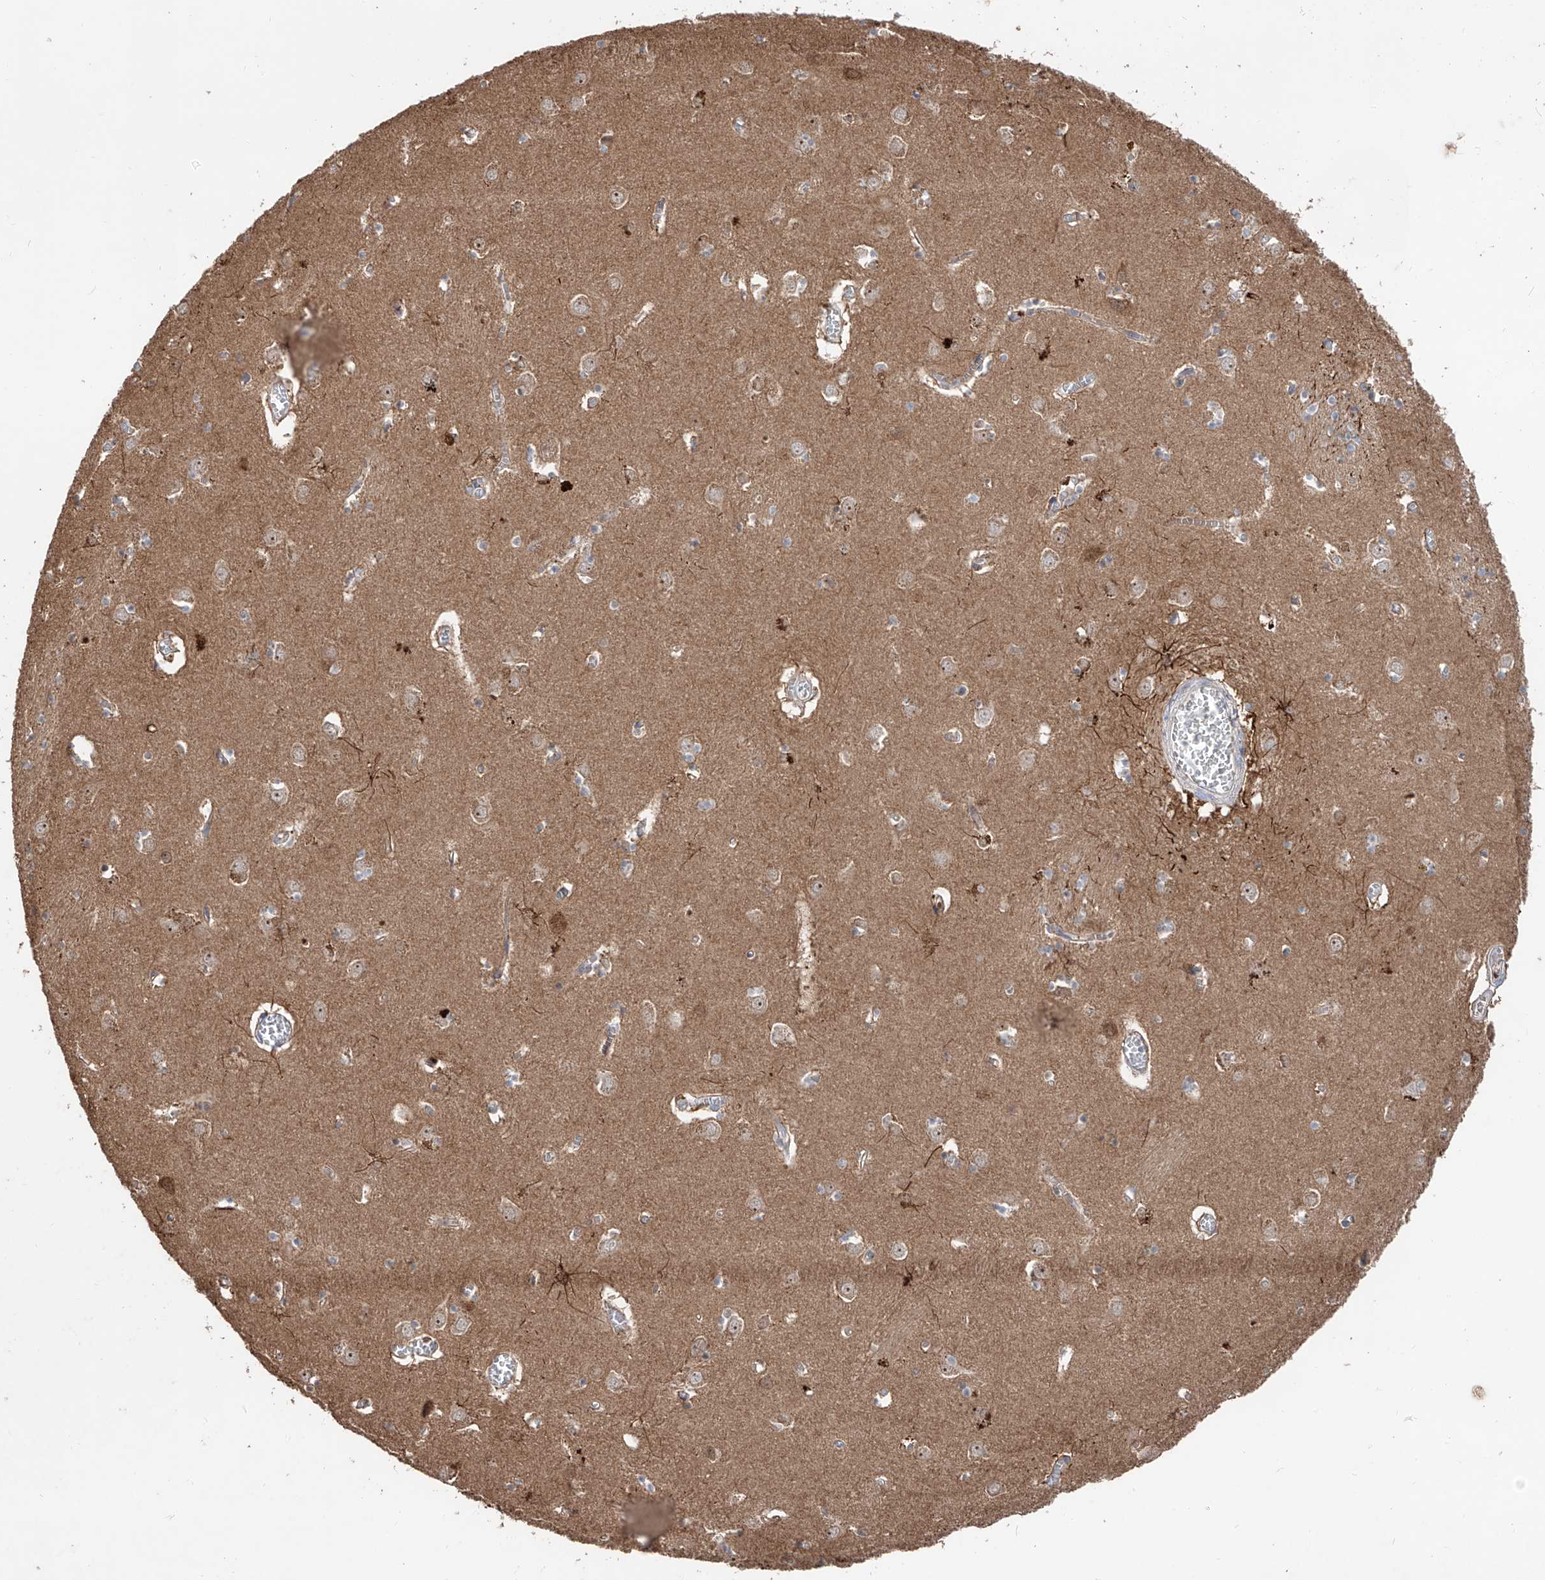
{"staining": {"intensity": "strong", "quantity": "<25%", "location": "cytoplasmic/membranous"}, "tissue": "caudate", "cell_type": "Glial cells", "image_type": "normal", "snomed": [{"axis": "morphology", "description": "Normal tissue, NOS"}, {"axis": "topography", "description": "Lateral ventricle wall"}], "caption": "IHC of normal caudate demonstrates medium levels of strong cytoplasmic/membranous staining in approximately <25% of glial cells.", "gene": "EDN1", "patient": {"sex": "male", "age": 70}}